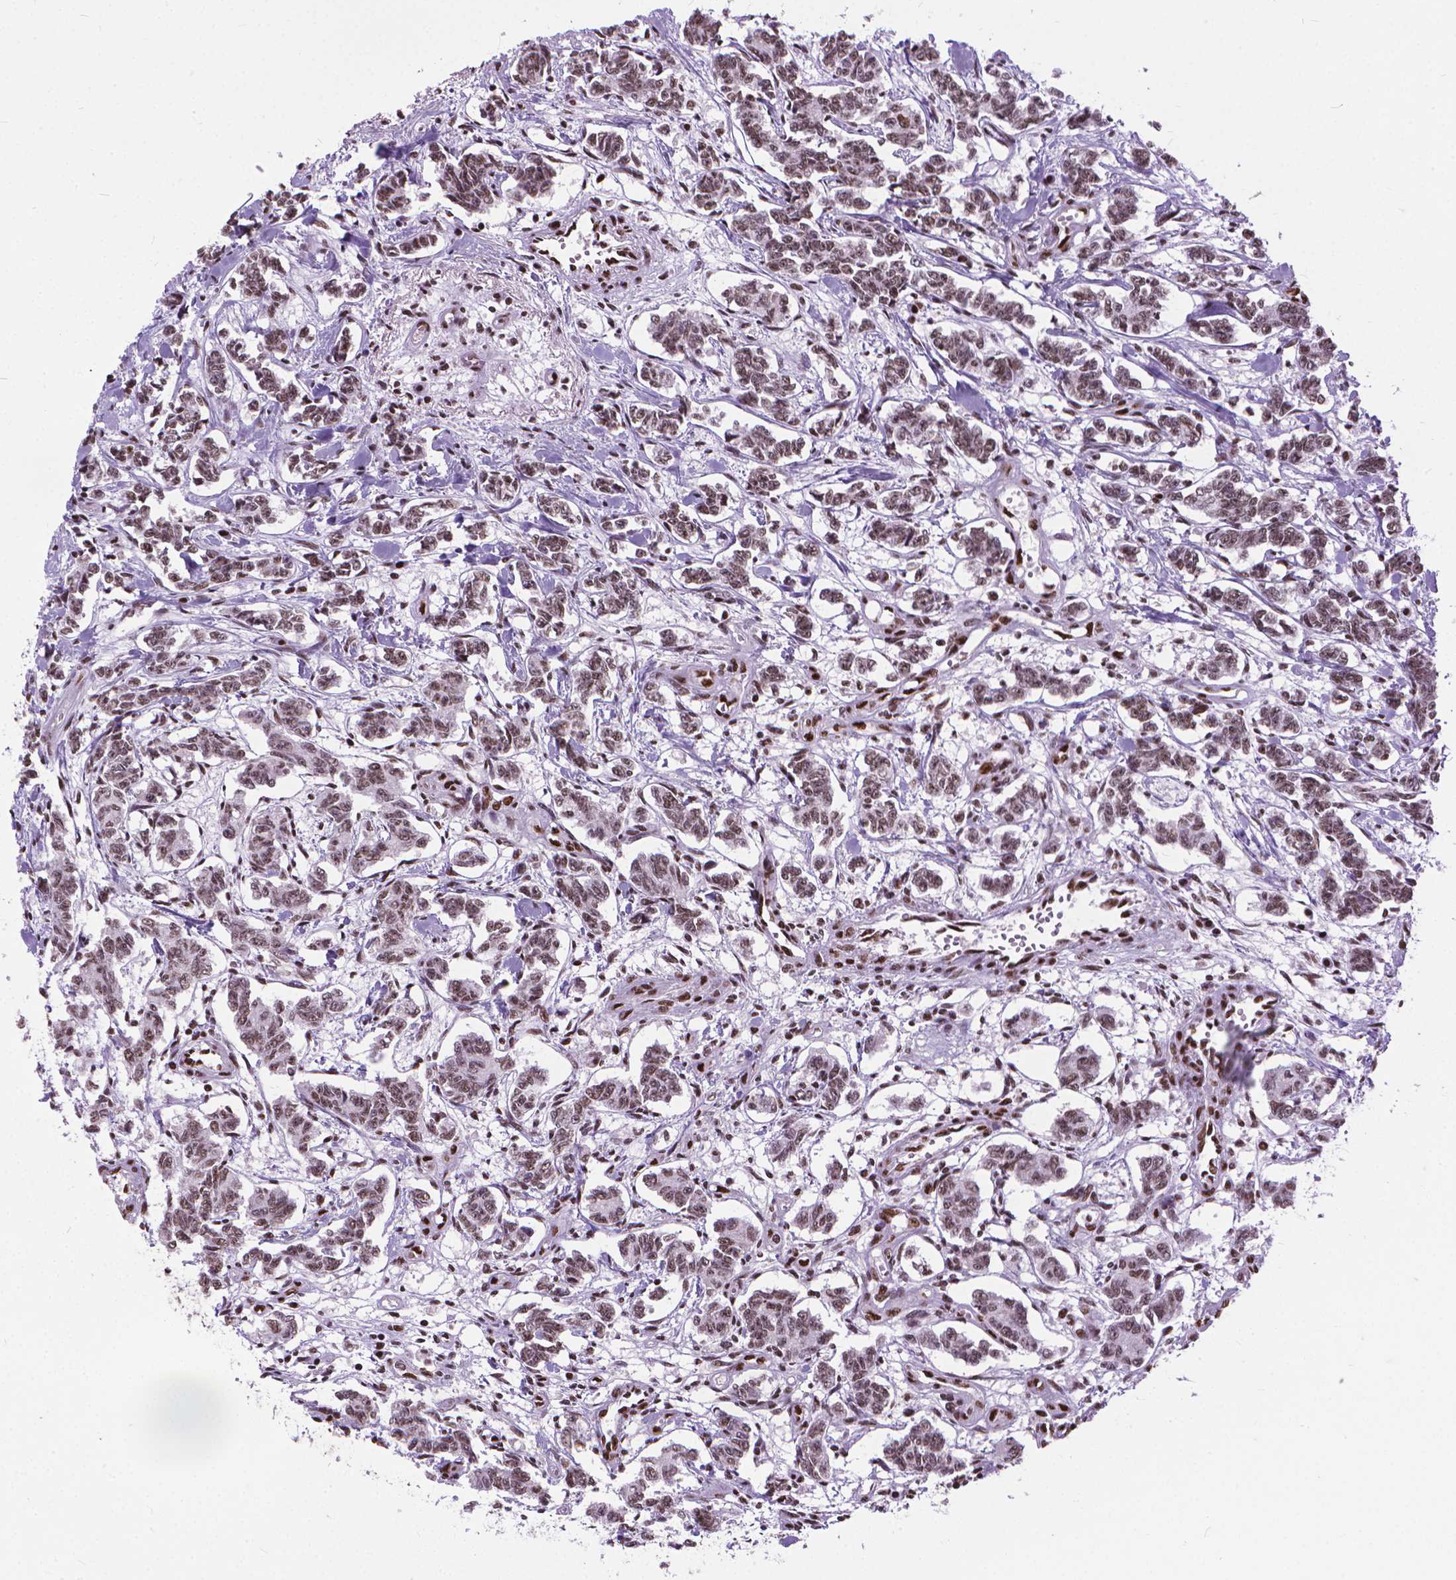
{"staining": {"intensity": "moderate", "quantity": ">75%", "location": "nuclear"}, "tissue": "carcinoid", "cell_type": "Tumor cells", "image_type": "cancer", "snomed": [{"axis": "morphology", "description": "Carcinoid, malignant, NOS"}, {"axis": "topography", "description": "Kidney"}], "caption": "Immunohistochemistry staining of carcinoid, which displays medium levels of moderate nuclear positivity in approximately >75% of tumor cells indicating moderate nuclear protein positivity. The staining was performed using DAB (brown) for protein detection and nuclei were counterstained in hematoxylin (blue).", "gene": "AKAP8", "patient": {"sex": "female", "age": 41}}